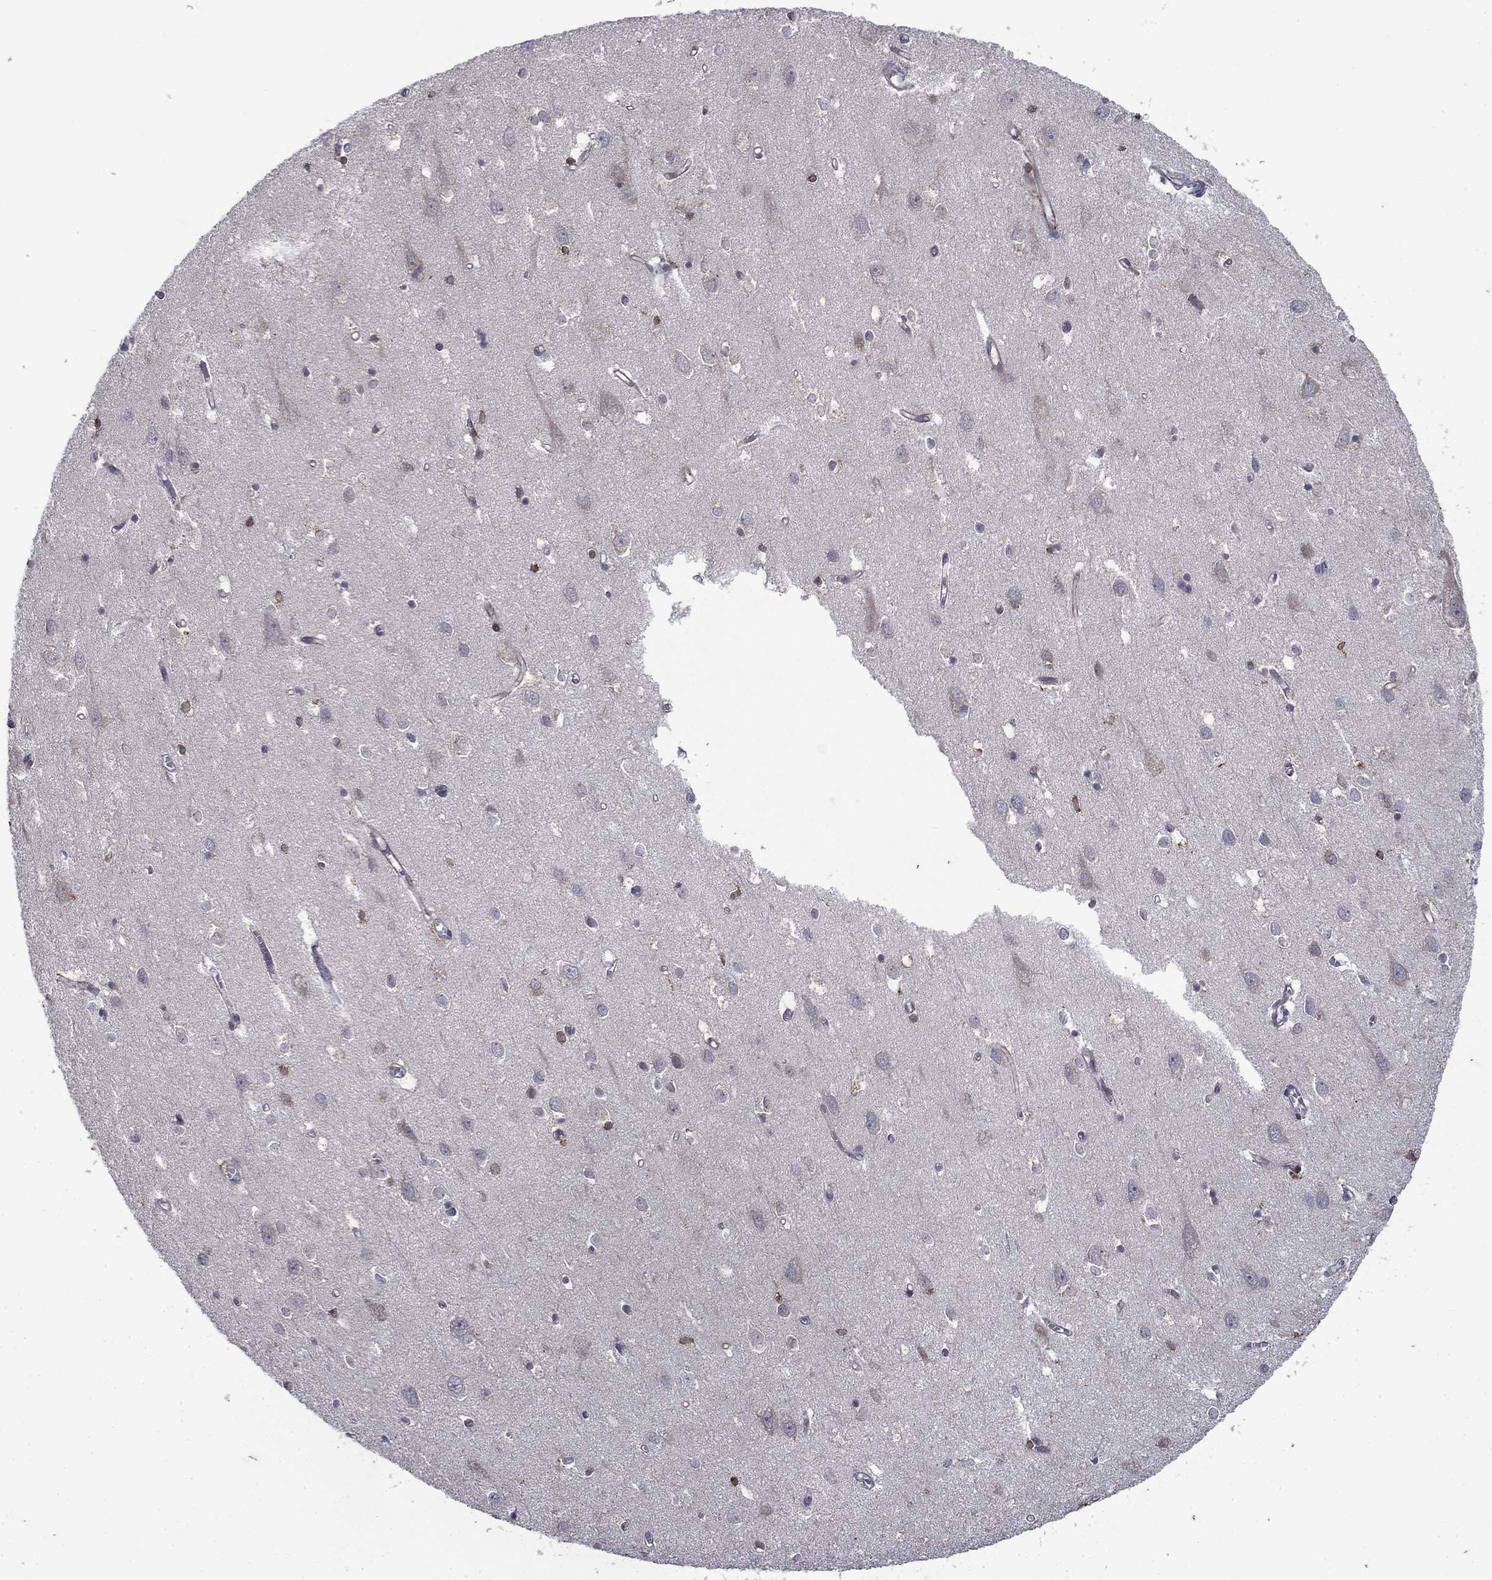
{"staining": {"intensity": "weak", "quantity": "25%-75%", "location": "cytoplasmic/membranous"}, "tissue": "cerebral cortex", "cell_type": "Endothelial cells", "image_type": "normal", "snomed": [{"axis": "morphology", "description": "Normal tissue, NOS"}, {"axis": "topography", "description": "Cerebral cortex"}], "caption": "Cerebral cortex stained with immunohistochemistry (IHC) exhibits weak cytoplasmic/membranous staining in about 25%-75% of endothelial cells.", "gene": "DHRS7", "patient": {"sex": "male", "age": 70}}